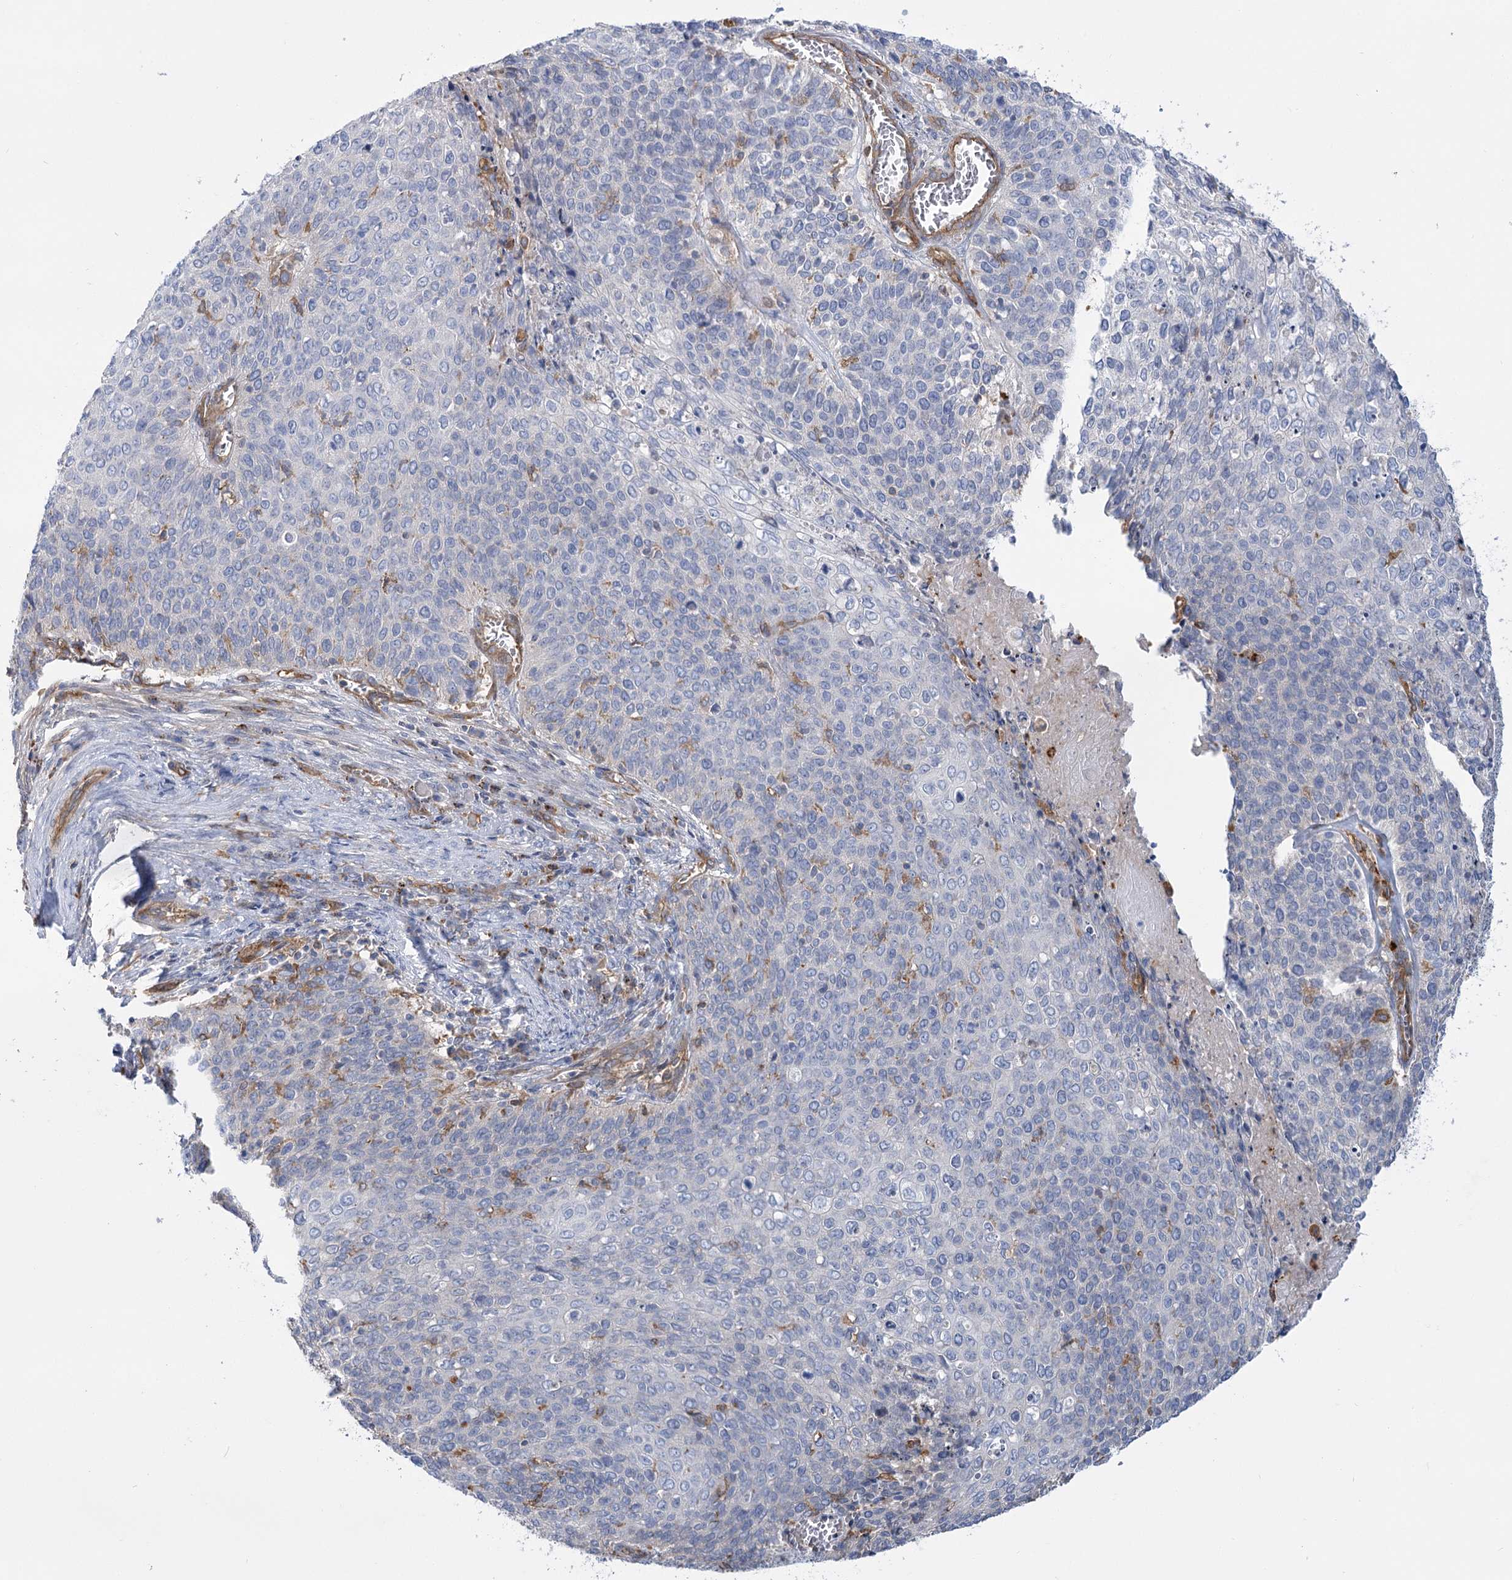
{"staining": {"intensity": "negative", "quantity": "none", "location": "none"}, "tissue": "cervical cancer", "cell_type": "Tumor cells", "image_type": "cancer", "snomed": [{"axis": "morphology", "description": "Squamous cell carcinoma, NOS"}, {"axis": "topography", "description": "Cervix"}], "caption": "DAB (3,3'-diaminobenzidine) immunohistochemical staining of human squamous cell carcinoma (cervical) displays no significant positivity in tumor cells.", "gene": "GUSB", "patient": {"sex": "female", "age": 39}}